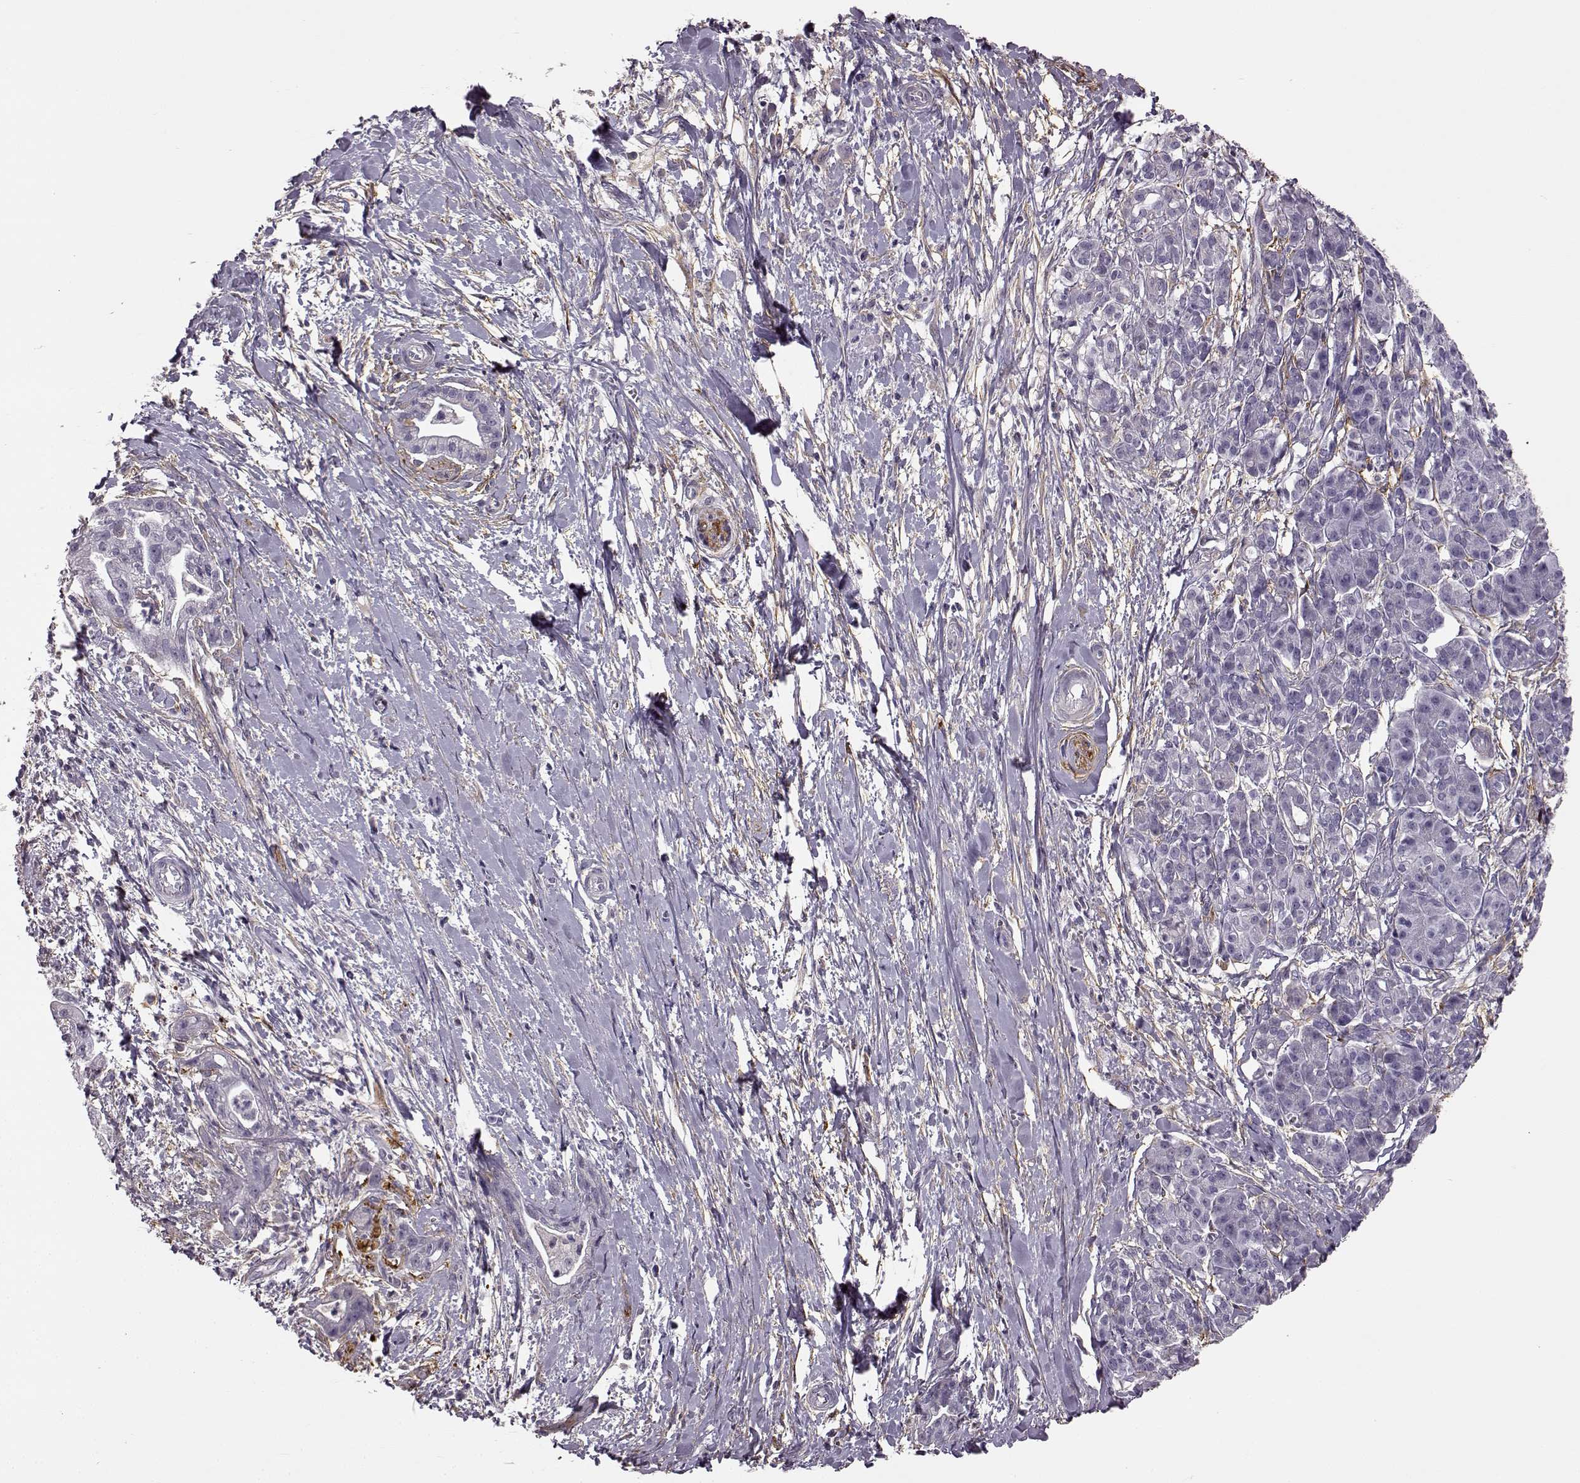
{"staining": {"intensity": "negative", "quantity": "none", "location": "none"}, "tissue": "pancreatic cancer", "cell_type": "Tumor cells", "image_type": "cancer", "snomed": [{"axis": "morphology", "description": "Normal tissue, NOS"}, {"axis": "morphology", "description": "Adenocarcinoma, NOS"}, {"axis": "topography", "description": "Lymph node"}, {"axis": "topography", "description": "Pancreas"}], "caption": "An image of human pancreatic adenocarcinoma is negative for staining in tumor cells.", "gene": "TRIM69", "patient": {"sex": "female", "age": 58}}